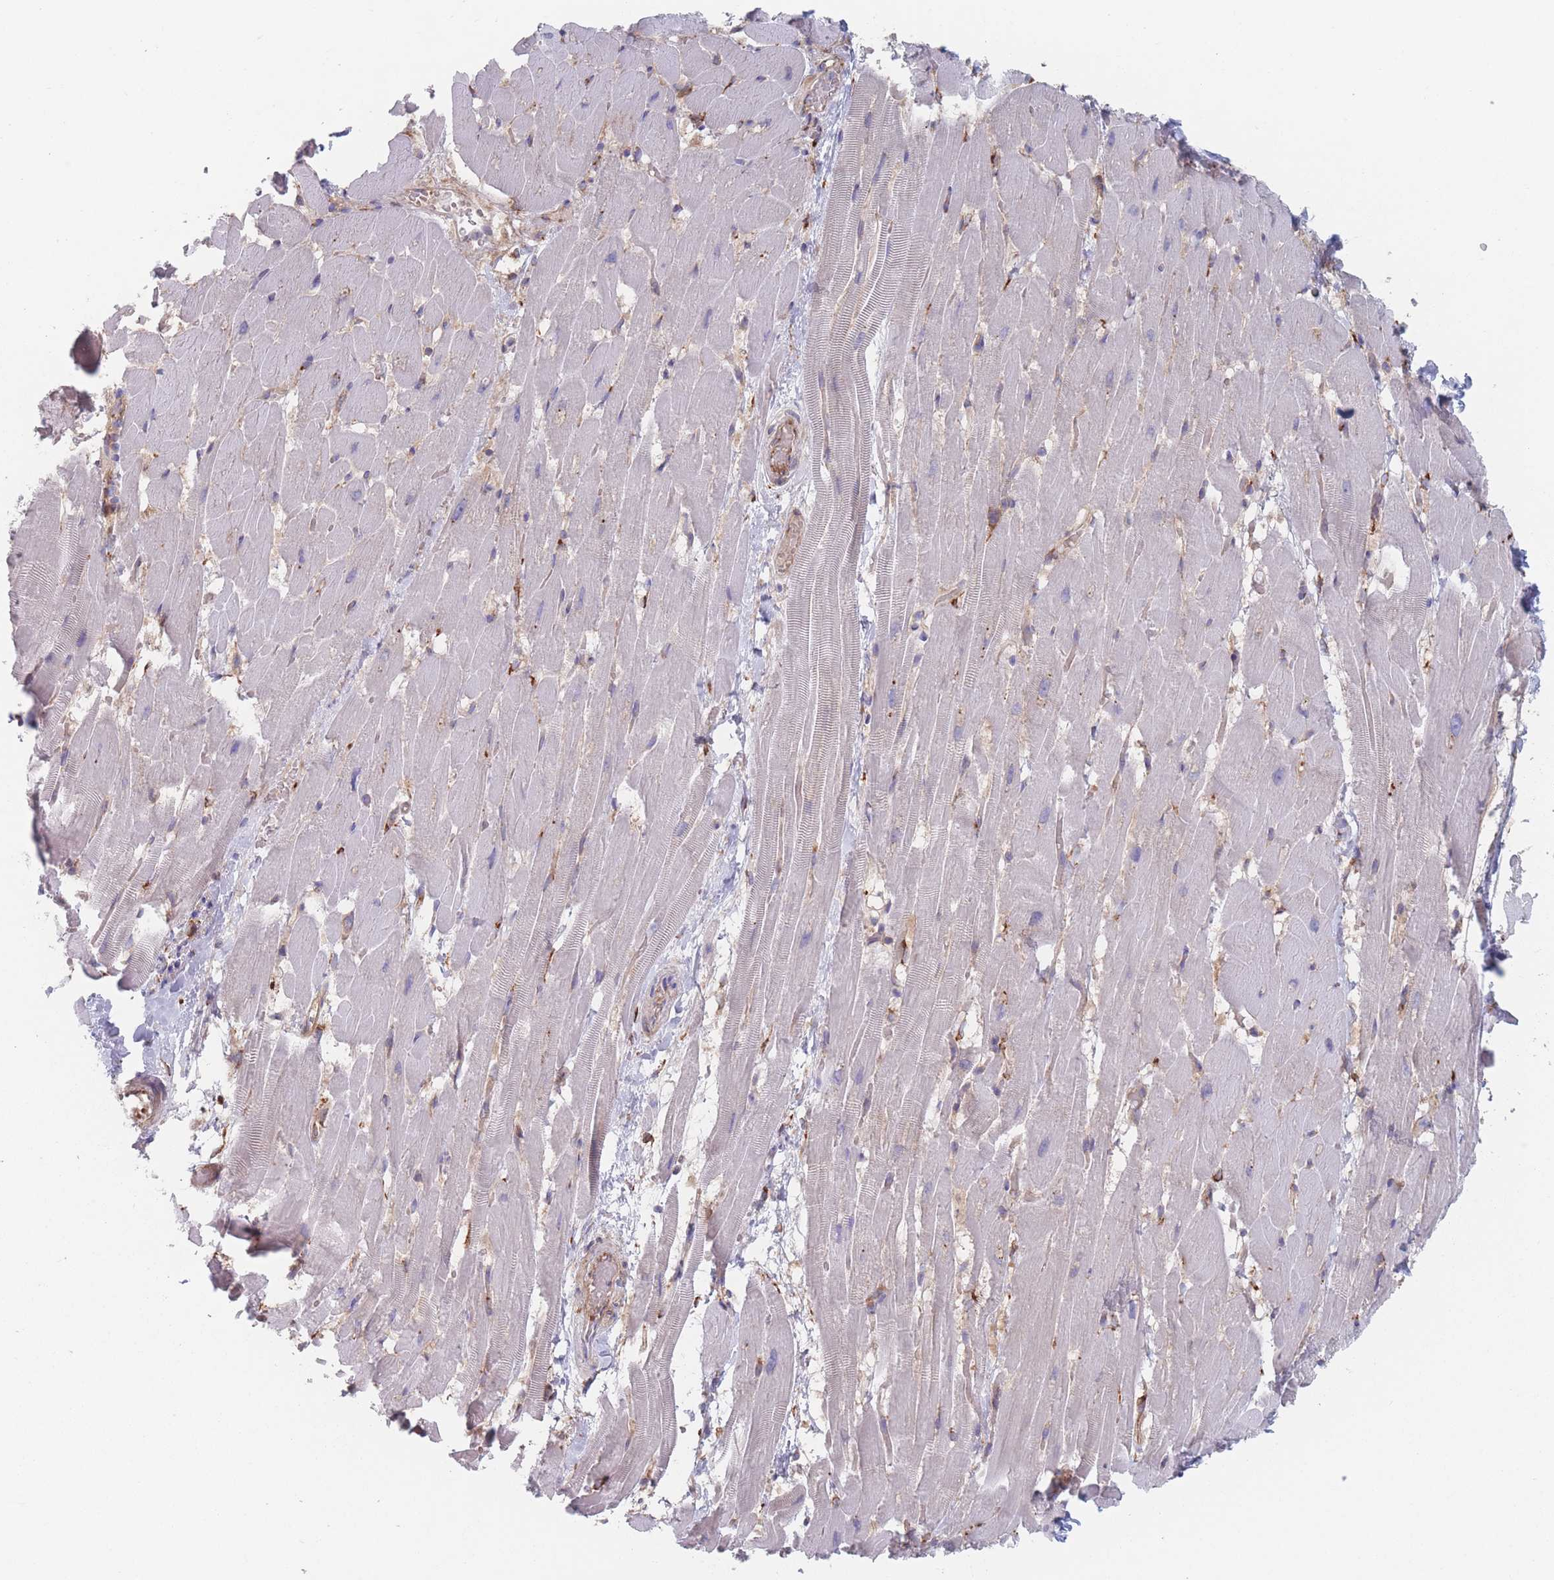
{"staining": {"intensity": "negative", "quantity": "none", "location": "none"}, "tissue": "heart muscle", "cell_type": "Cardiomyocytes", "image_type": "normal", "snomed": [{"axis": "morphology", "description": "Normal tissue, NOS"}, {"axis": "topography", "description": "Heart"}], "caption": "Heart muscle was stained to show a protein in brown. There is no significant expression in cardiomyocytes. The staining was performed using DAB to visualize the protein expression in brown, while the nuclei were stained in blue with hematoxylin (Magnification: 20x).", "gene": "EEF1B2", "patient": {"sex": "male", "age": 37}}